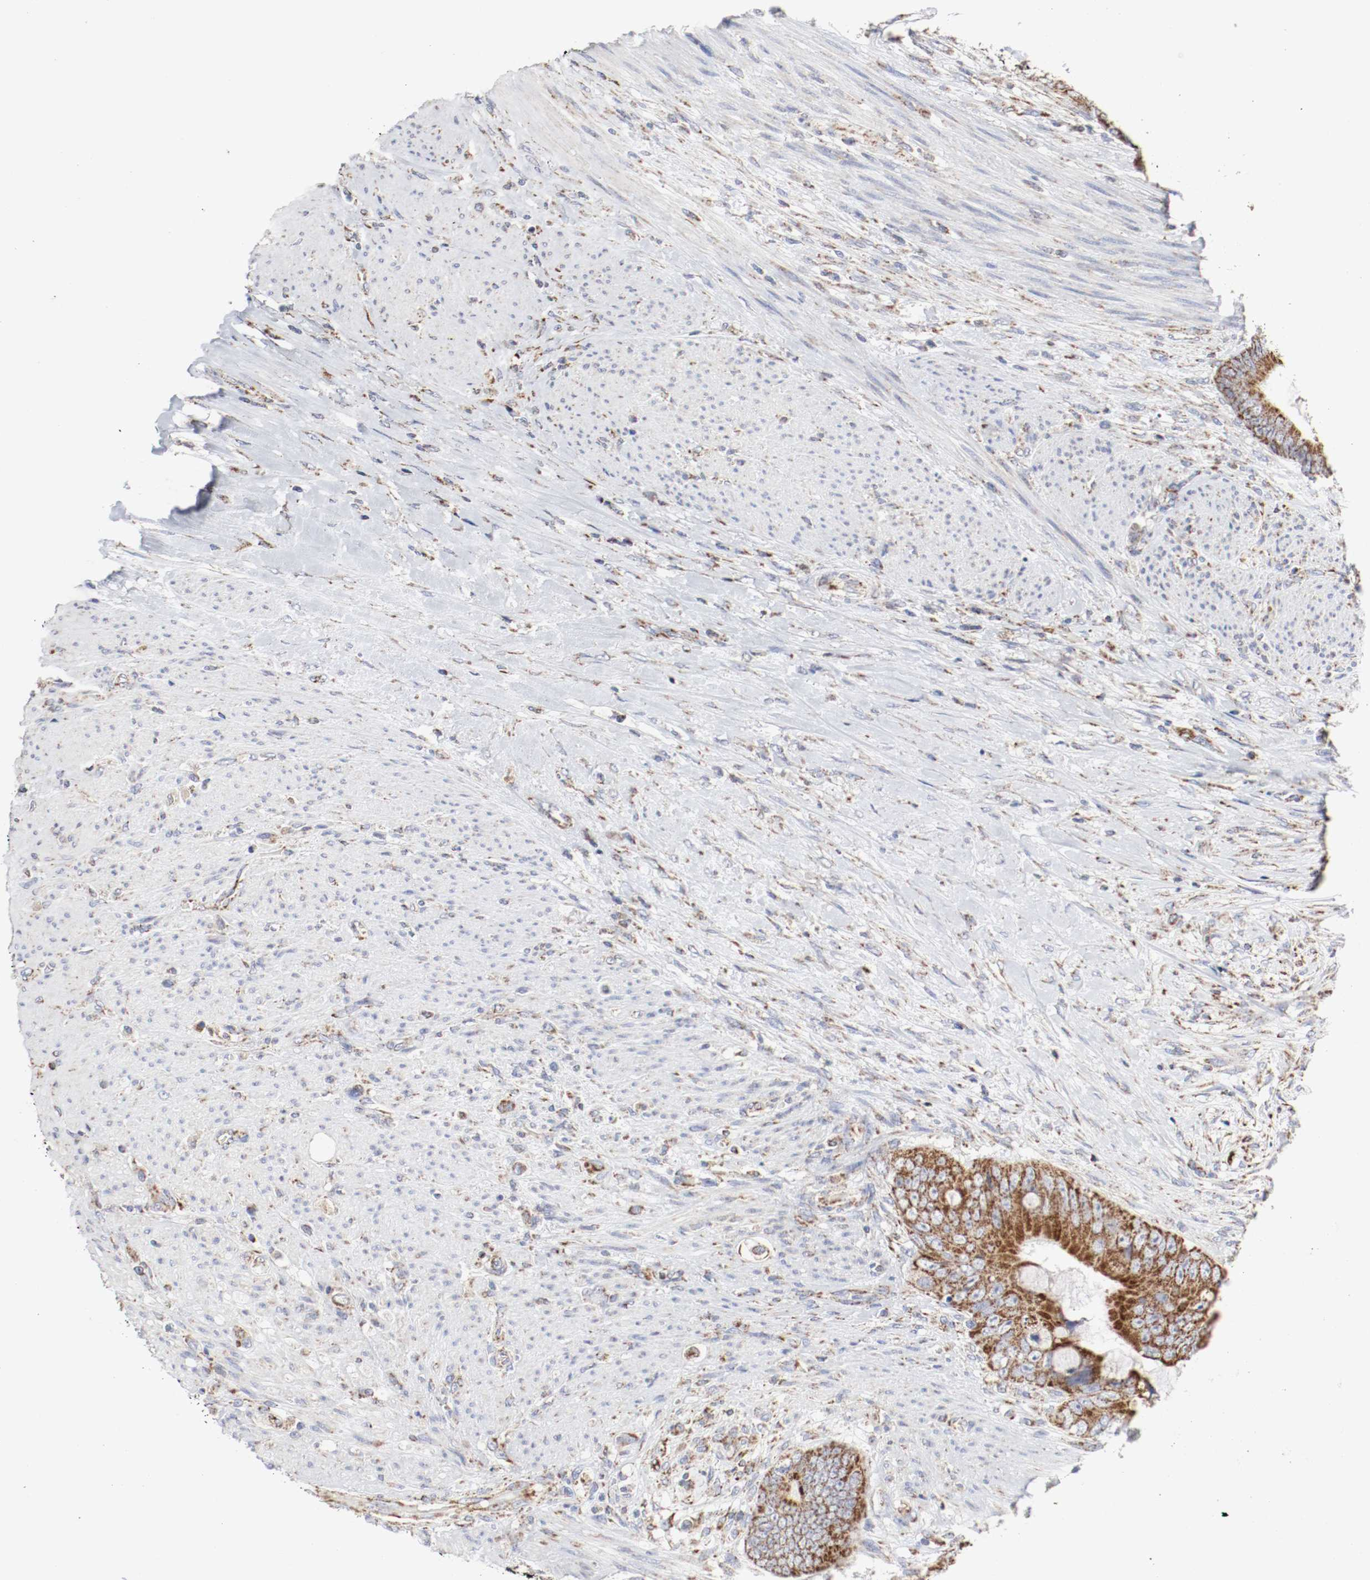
{"staining": {"intensity": "strong", "quantity": ">75%", "location": "cytoplasmic/membranous"}, "tissue": "colorectal cancer", "cell_type": "Tumor cells", "image_type": "cancer", "snomed": [{"axis": "morphology", "description": "Adenocarcinoma, NOS"}, {"axis": "topography", "description": "Rectum"}], "caption": "Protein expression analysis of colorectal cancer (adenocarcinoma) displays strong cytoplasmic/membranous positivity in approximately >75% of tumor cells.", "gene": "AFG3L2", "patient": {"sex": "female", "age": 77}}